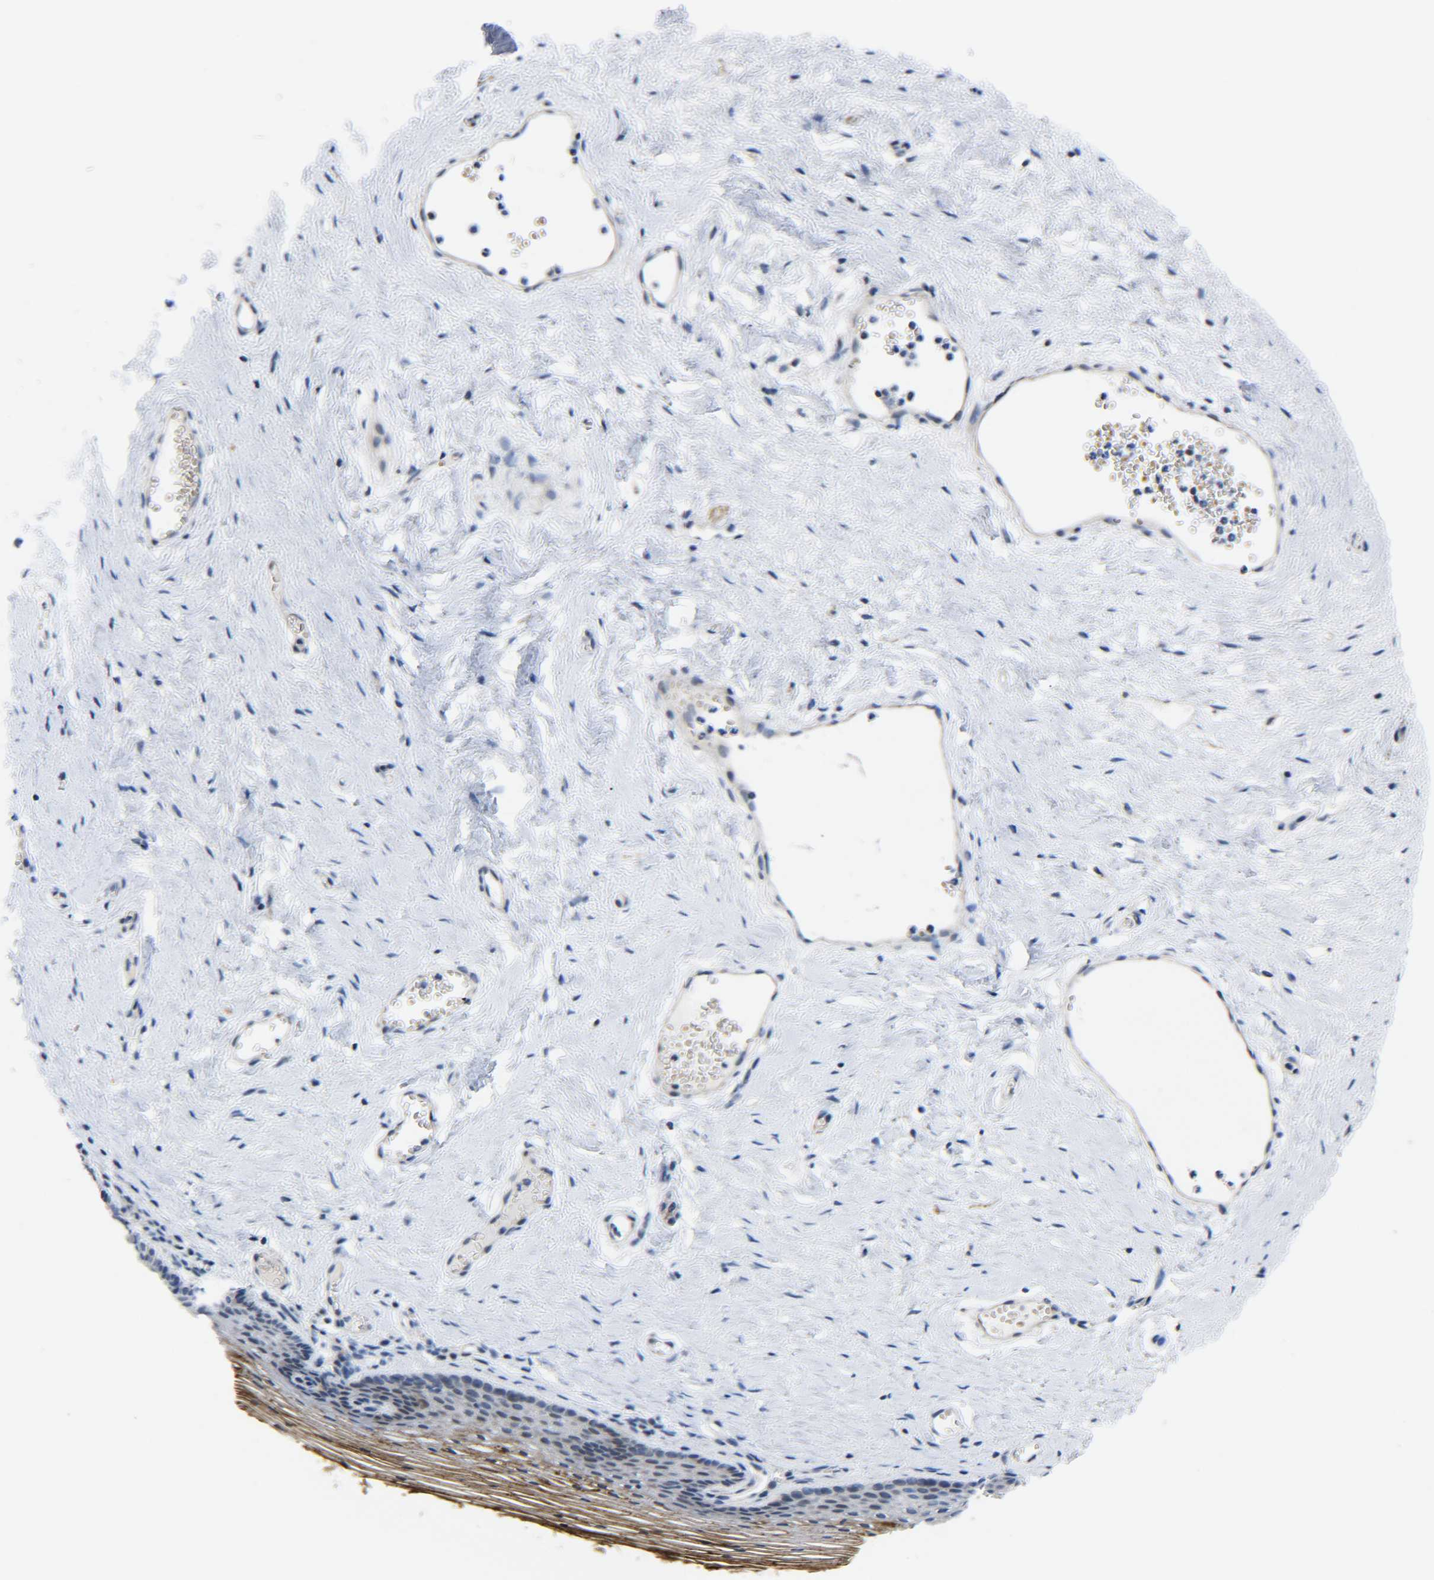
{"staining": {"intensity": "strong", "quantity": "25%-75%", "location": "cytoplasmic/membranous"}, "tissue": "vagina", "cell_type": "Squamous epithelial cells", "image_type": "normal", "snomed": [{"axis": "morphology", "description": "Normal tissue, NOS"}, {"axis": "topography", "description": "Vagina"}], "caption": "About 25%-75% of squamous epithelial cells in unremarkable vagina display strong cytoplasmic/membranous protein expression as visualized by brown immunohistochemical staining.", "gene": "CMTM1", "patient": {"sex": "female", "age": 32}}